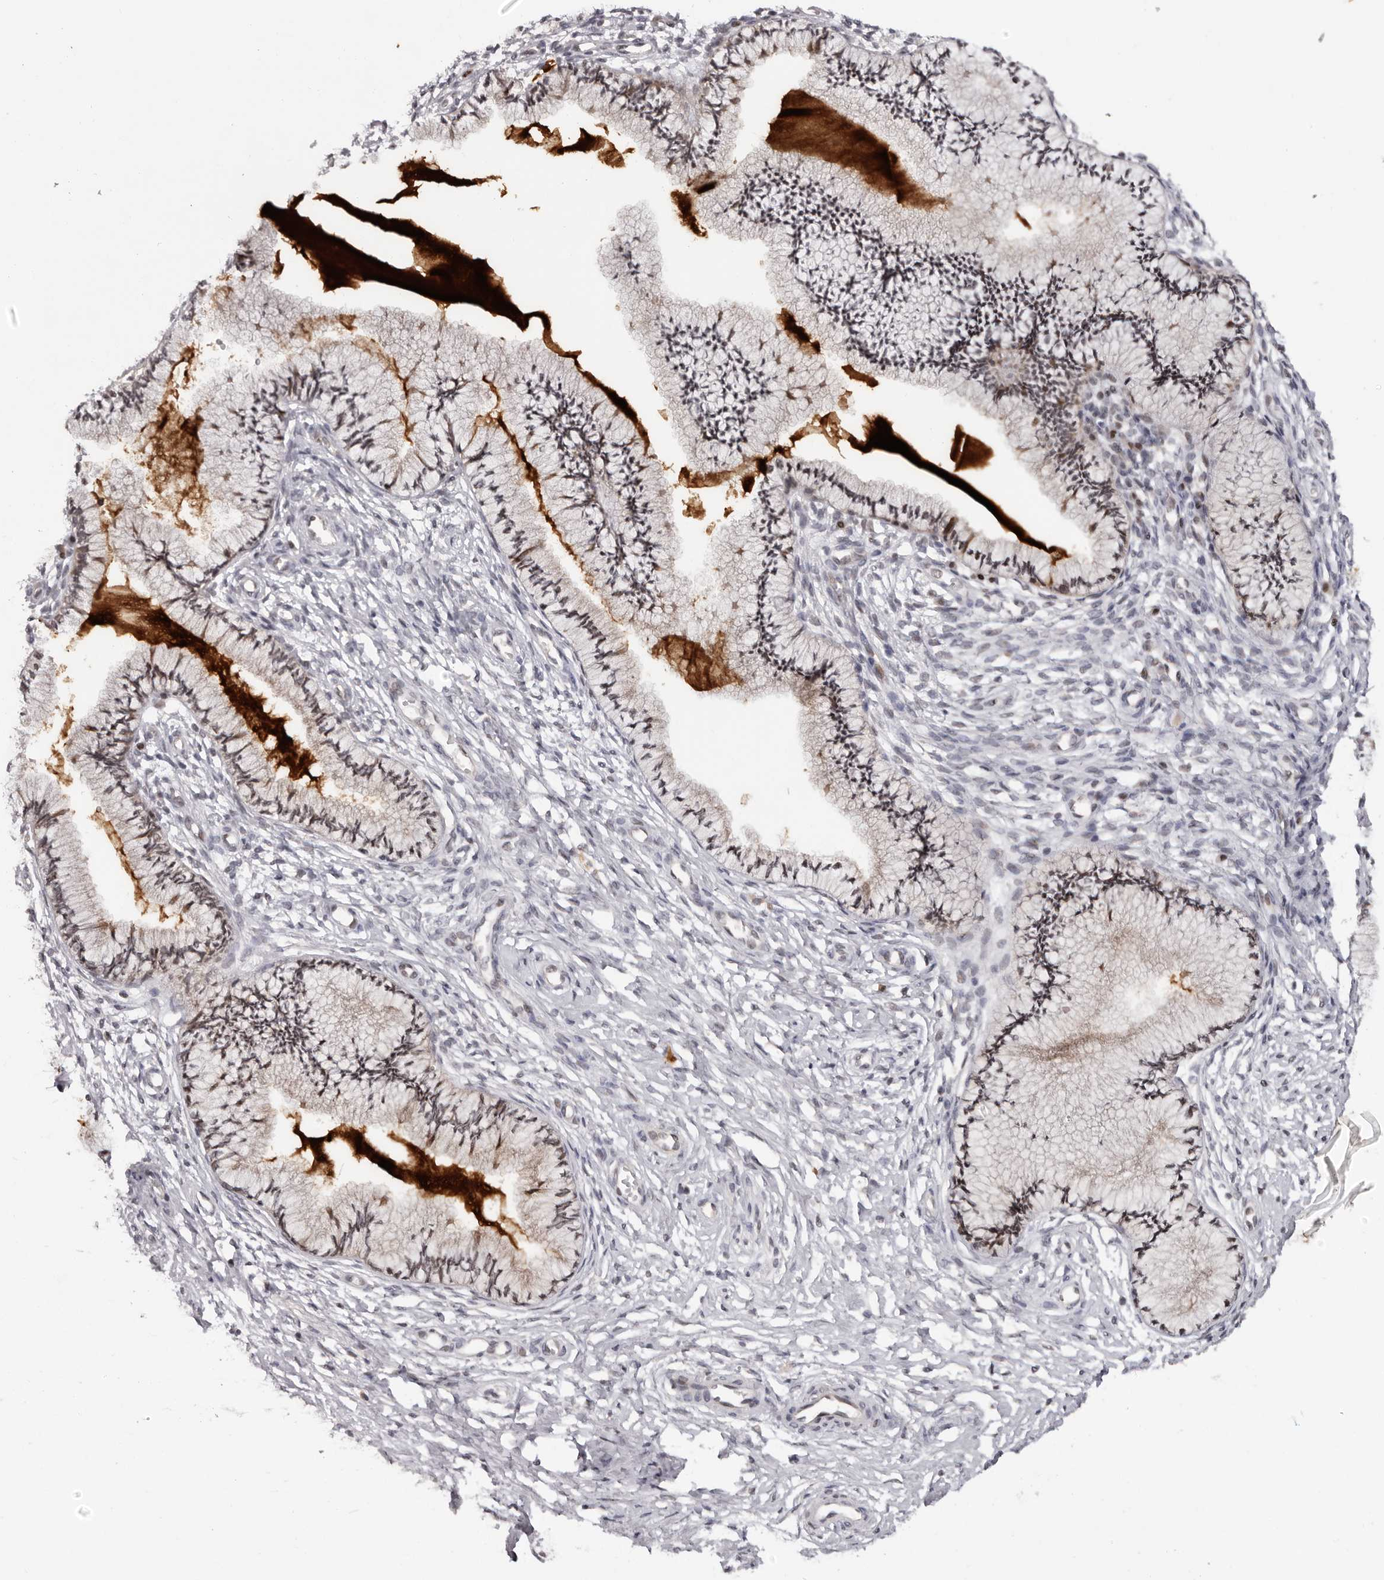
{"staining": {"intensity": "weak", "quantity": "<25%", "location": "cytoplasmic/membranous"}, "tissue": "cervix", "cell_type": "Glandular cells", "image_type": "normal", "snomed": [{"axis": "morphology", "description": "Normal tissue, NOS"}, {"axis": "topography", "description": "Cervix"}], "caption": "A high-resolution micrograph shows immunohistochemistry (IHC) staining of unremarkable cervix, which reveals no significant expression in glandular cells.", "gene": "TBX5", "patient": {"sex": "female", "age": 36}}